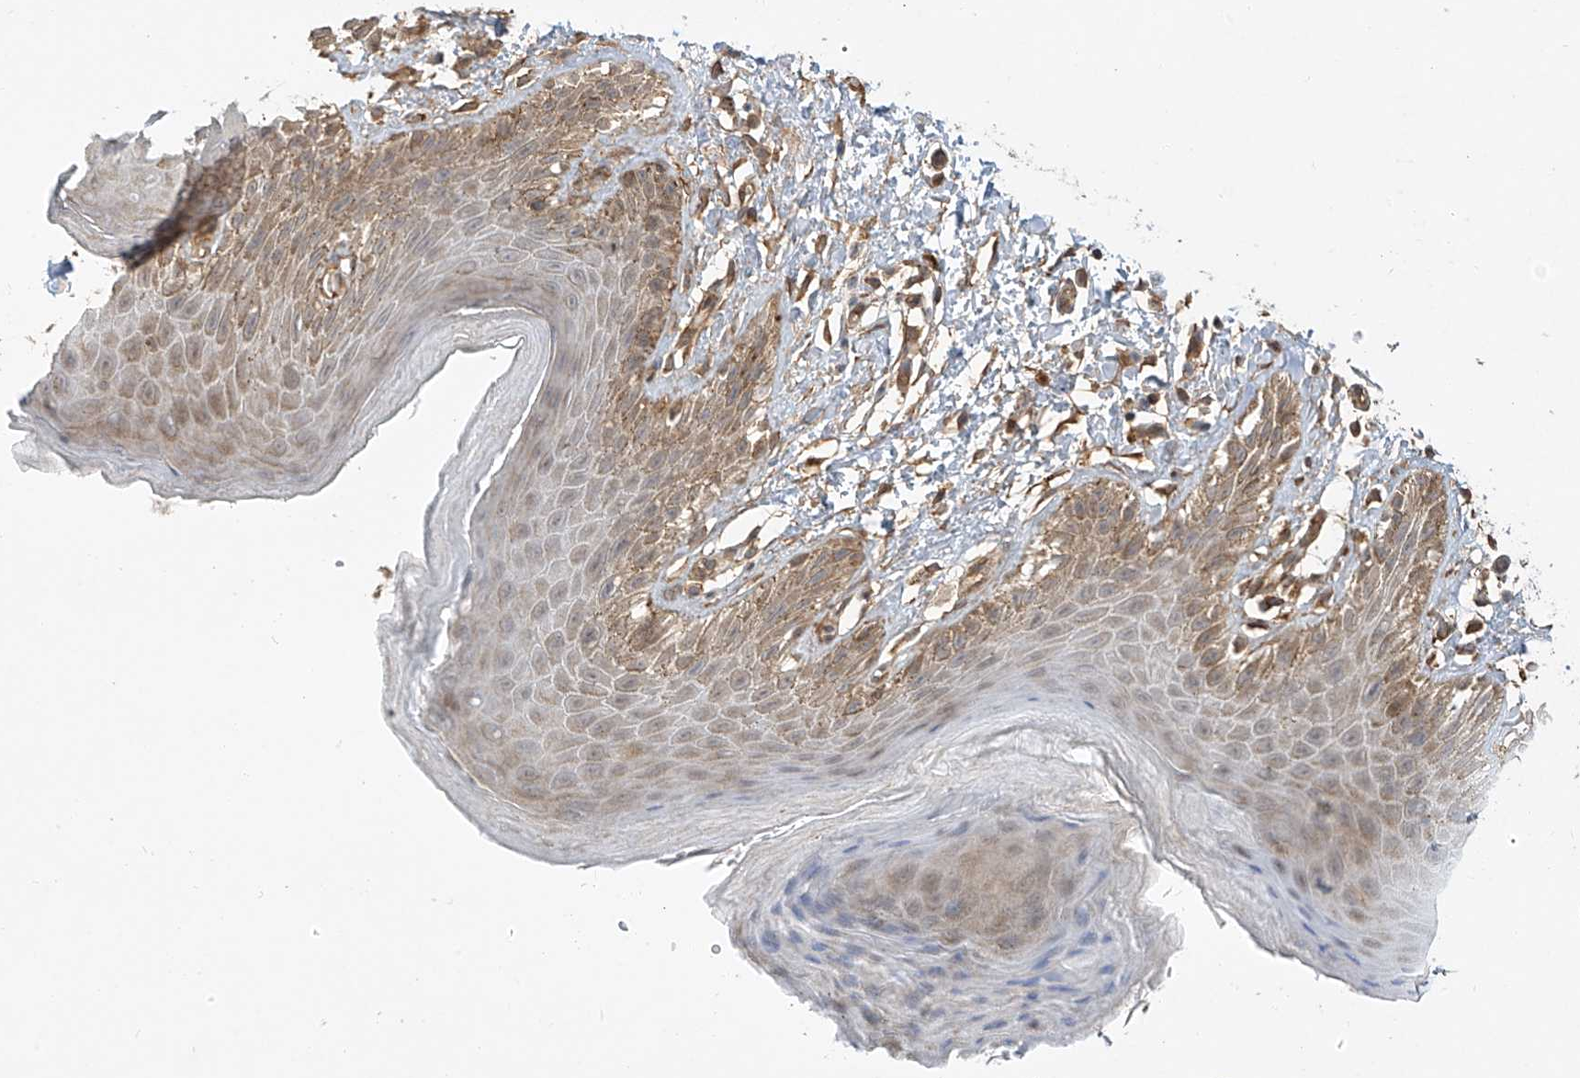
{"staining": {"intensity": "moderate", "quantity": ">75%", "location": "cytoplasmic/membranous"}, "tissue": "skin", "cell_type": "Epidermal cells", "image_type": "normal", "snomed": [{"axis": "morphology", "description": "Normal tissue, NOS"}, {"axis": "topography", "description": "Anal"}], "caption": "A high-resolution photomicrograph shows IHC staining of unremarkable skin, which displays moderate cytoplasmic/membranous staining in approximately >75% of epidermal cells. Immunohistochemistry (ihc) stains the protein of interest in brown and the nuclei are stained blue.", "gene": "CSMD3", "patient": {"sex": "male", "age": 44}}